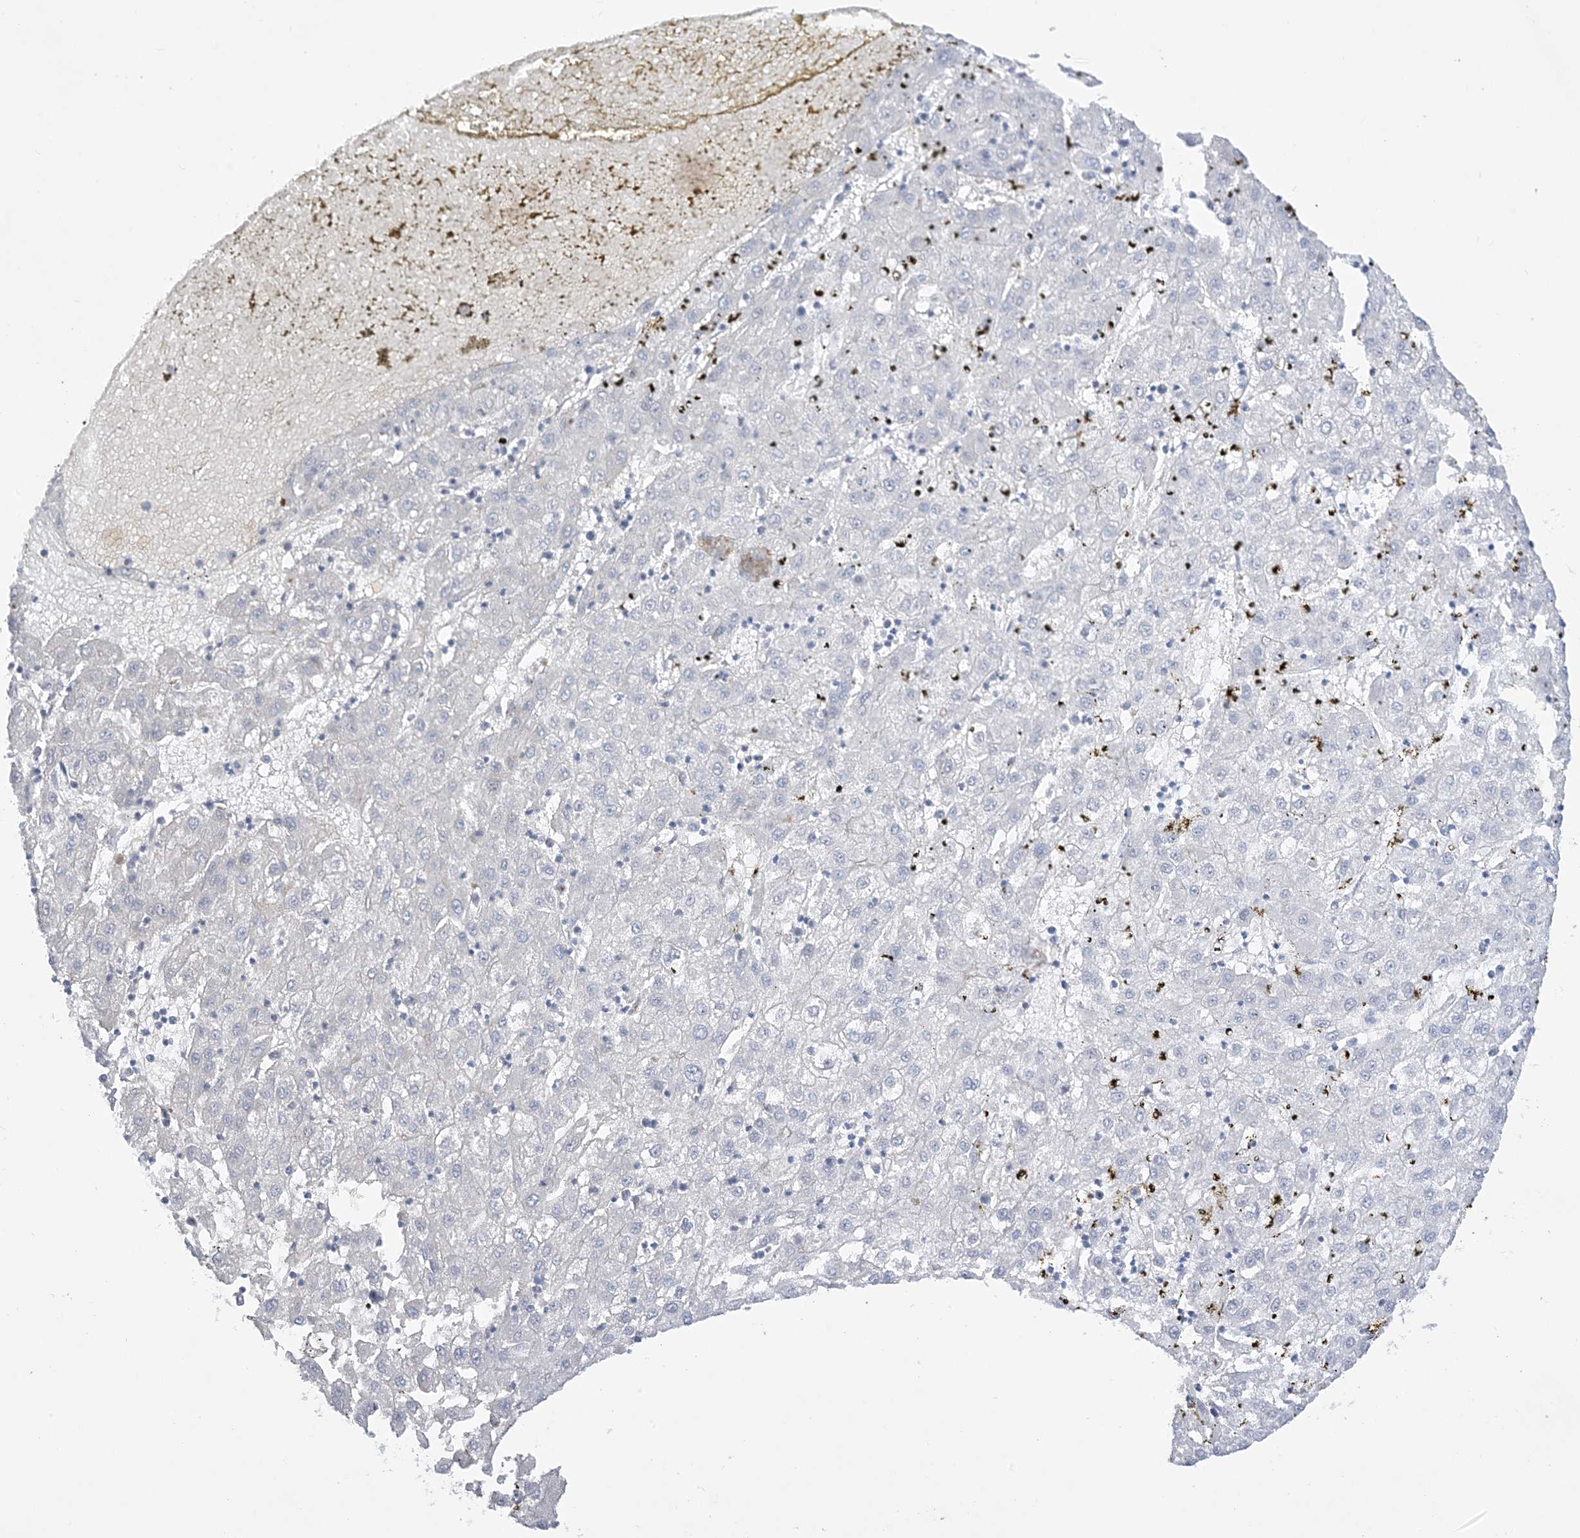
{"staining": {"intensity": "negative", "quantity": "none", "location": "none"}, "tissue": "liver cancer", "cell_type": "Tumor cells", "image_type": "cancer", "snomed": [{"axis": "morphology", "description": "Carcinoma, Hepatocellular, NOS"}, {"axis": "topography", "description": "Liver"}], "caption": "The IHC micrograph has no significant expression in tumor cells of liver hepatocellular carcinoma tissue.", "gene": "B3GNT7", "patient": {"sex": "male", "age": 72}}